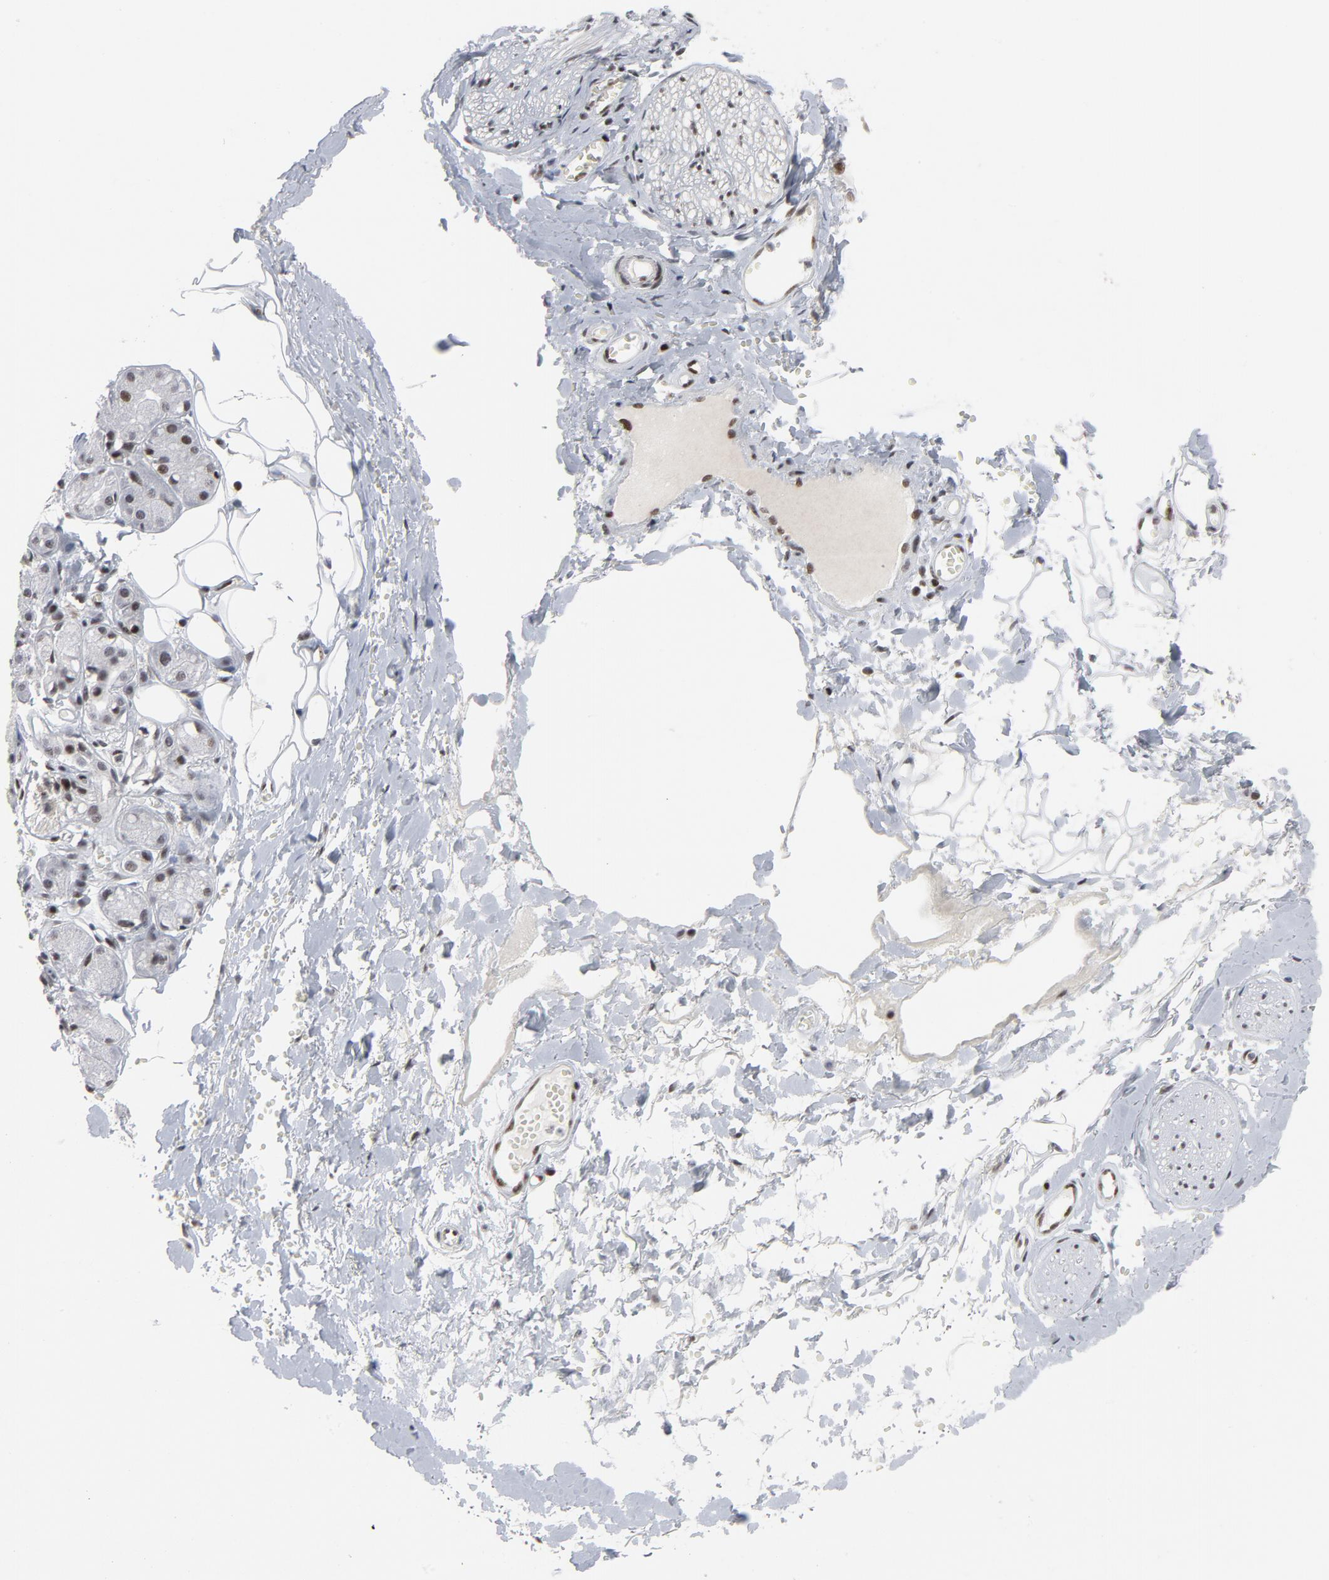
{"staining": {"intensity": "negative", "quantity": "none", "location": "none"}, "tissue": "adipose tissue", "cell_type": "Adipocytes", "image_type": "normal", "snomed": [{"axis": "morphology", "description": "Normal tissue, NOS"}, {"axis": "morphology", "description": "Inflammation, NOS"}, {"axis": "topography", "description": "Salivary gland"}, {"axis": "topography", "description": "Peripheral nerve tissue"}], "caption": "IHC of benign adipose tissue reveals no staining in adipocytes. Brightfield microscopy of IHC stained with DAB (brown) and hematoxylin (blue), captured at high magnification.", "gene": "GABPA", "patient": {"sex": "female", "age": 75}}